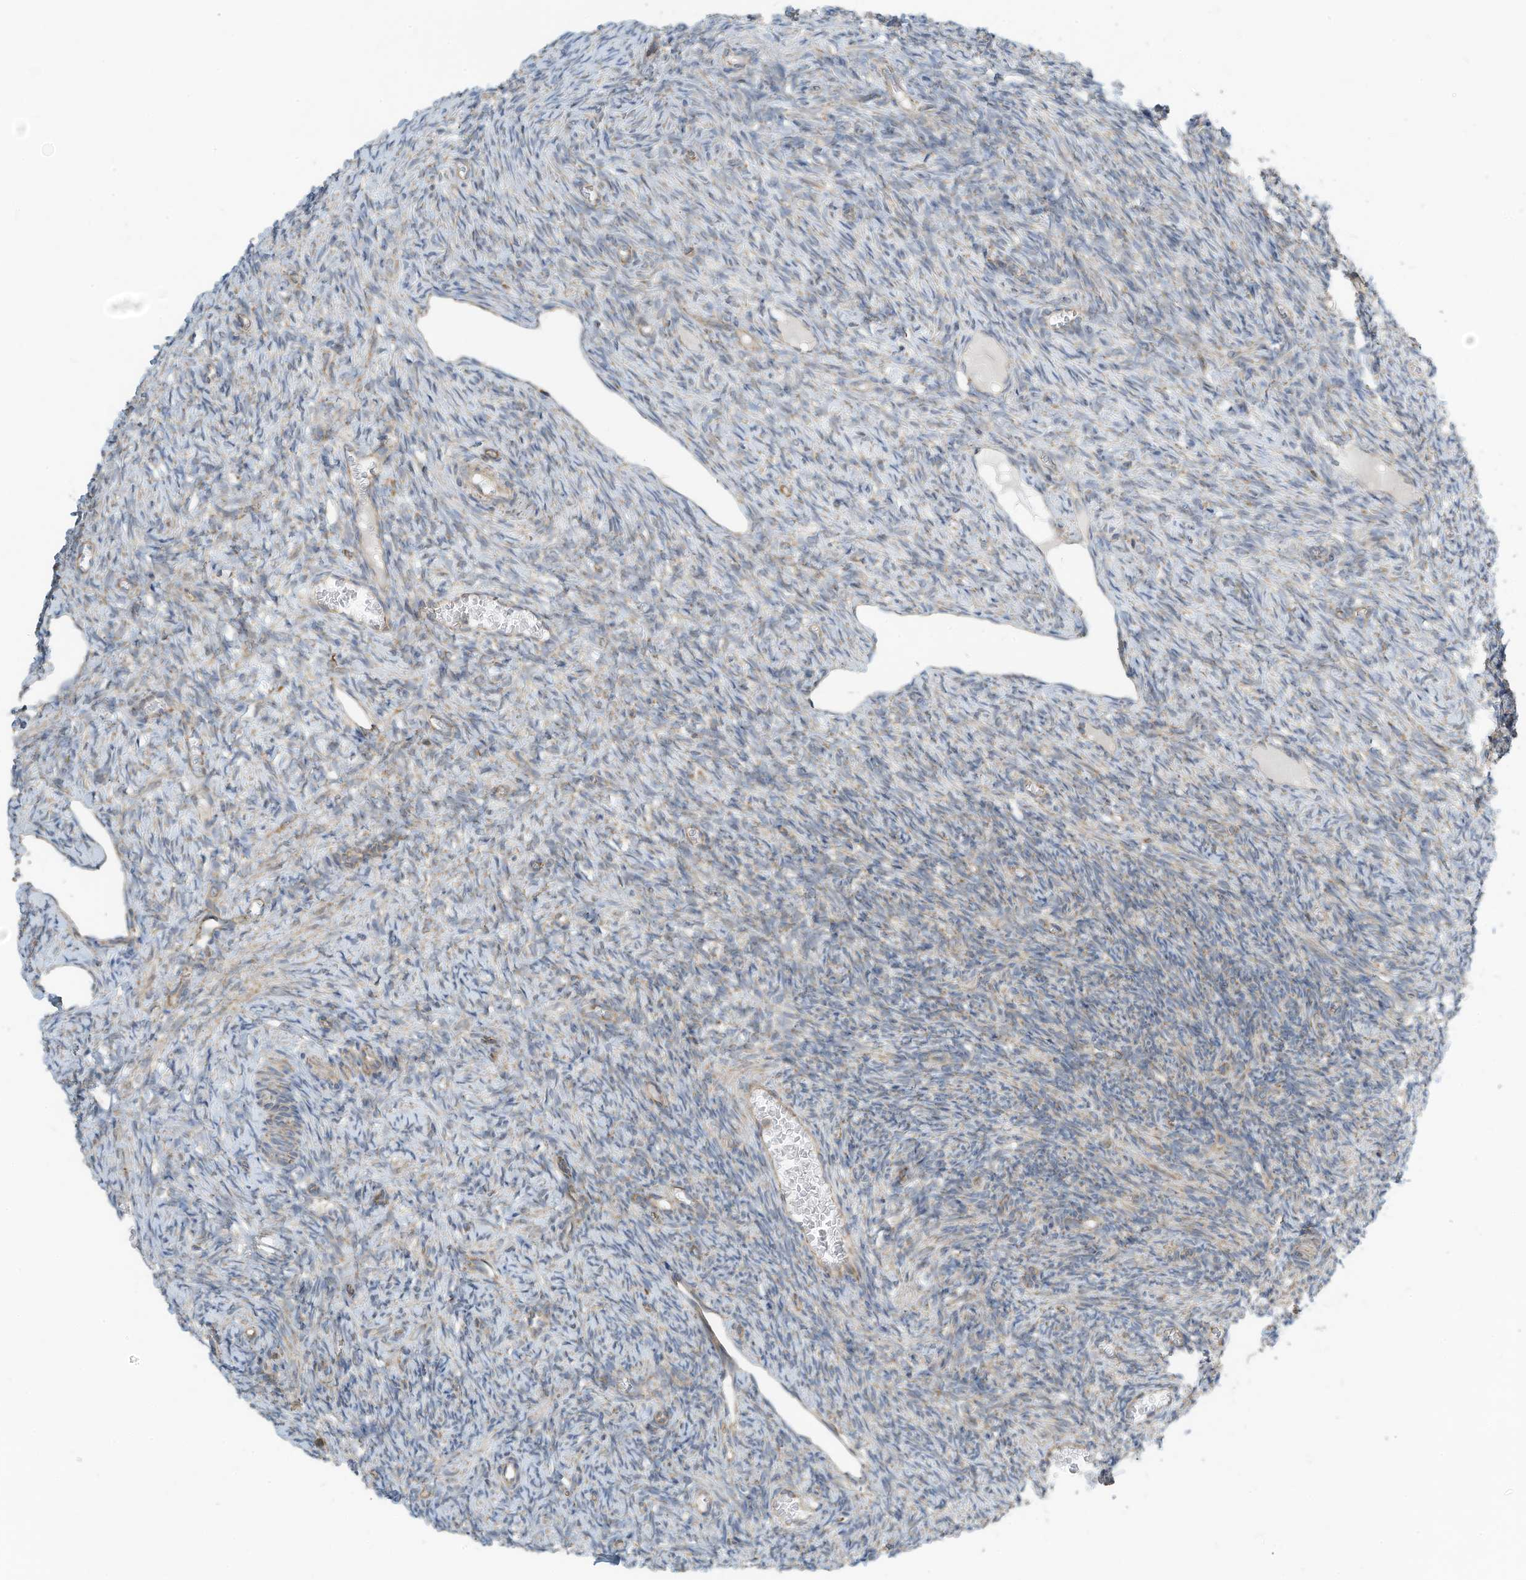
{"staining": {"intensity": "moderate", "quantity": ">75%", "location": "cytoplasmic/membranous"}, "tissue": "ovary", "cell_type": "Follicle cells", "image_type": "normal", "snomed": [{"axis": "morphology", "description": "Normal tissue, NOS"}, {"axis": "topography", "description": "Ovary"}], "caption": "Immunohistochemistry staining of normal ovary, which shows medium levels of moderate cytoplasmic/membranous staining in about >75% of follicle cells indicating moderate cytoplasmic/membranous protein positivity. The staining was performed using DAB (3,3'-diaminobenzidine) (brown) for protein detection and nuclei were counterstained in hematoxylin (blue).", "gene": "METTL6", "patient": {"sex": "female", "age": 27}}